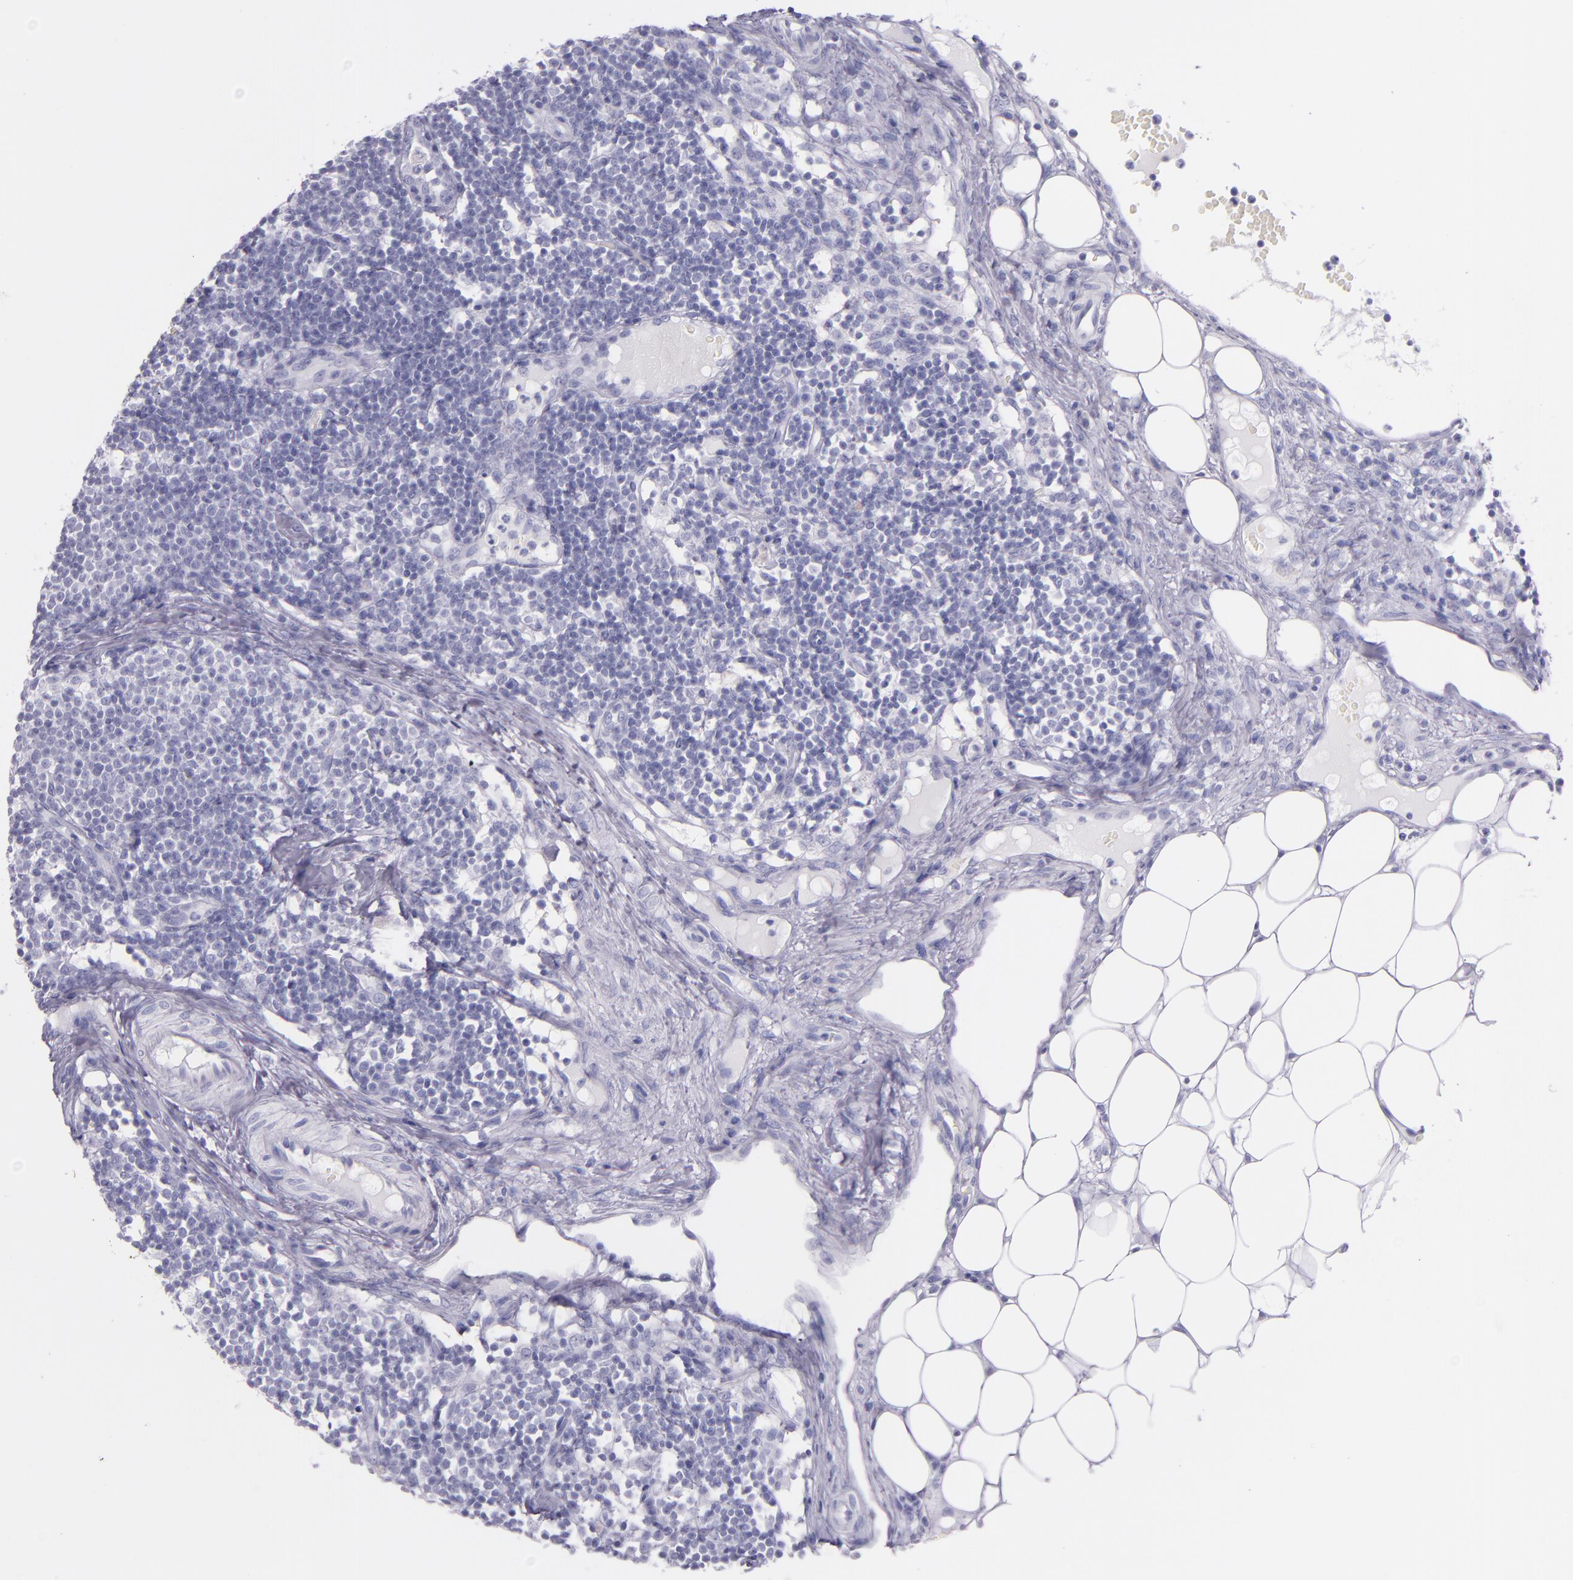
{"staining": {"intensity": "negative", "quantity": "none", "location": "none"}, "tissue": "lymph node", "cell_type": "Germinal center cells", "image_type": "normal", "snomed": [{"axis": "morphology", "description": "Normal tissue, NOS"}, {"axis": "topography", "description": "Lymph node"}], "caption": "Immunohistochemistry (IHC) histopathology image of benign lymph node: lymph node stained with DAB (3,3'-diaminobenzidine) shows no significant protein staining in germinal center cells.", "gene": "SFTPB", "patient": {"sex": "female", "age": 42}}